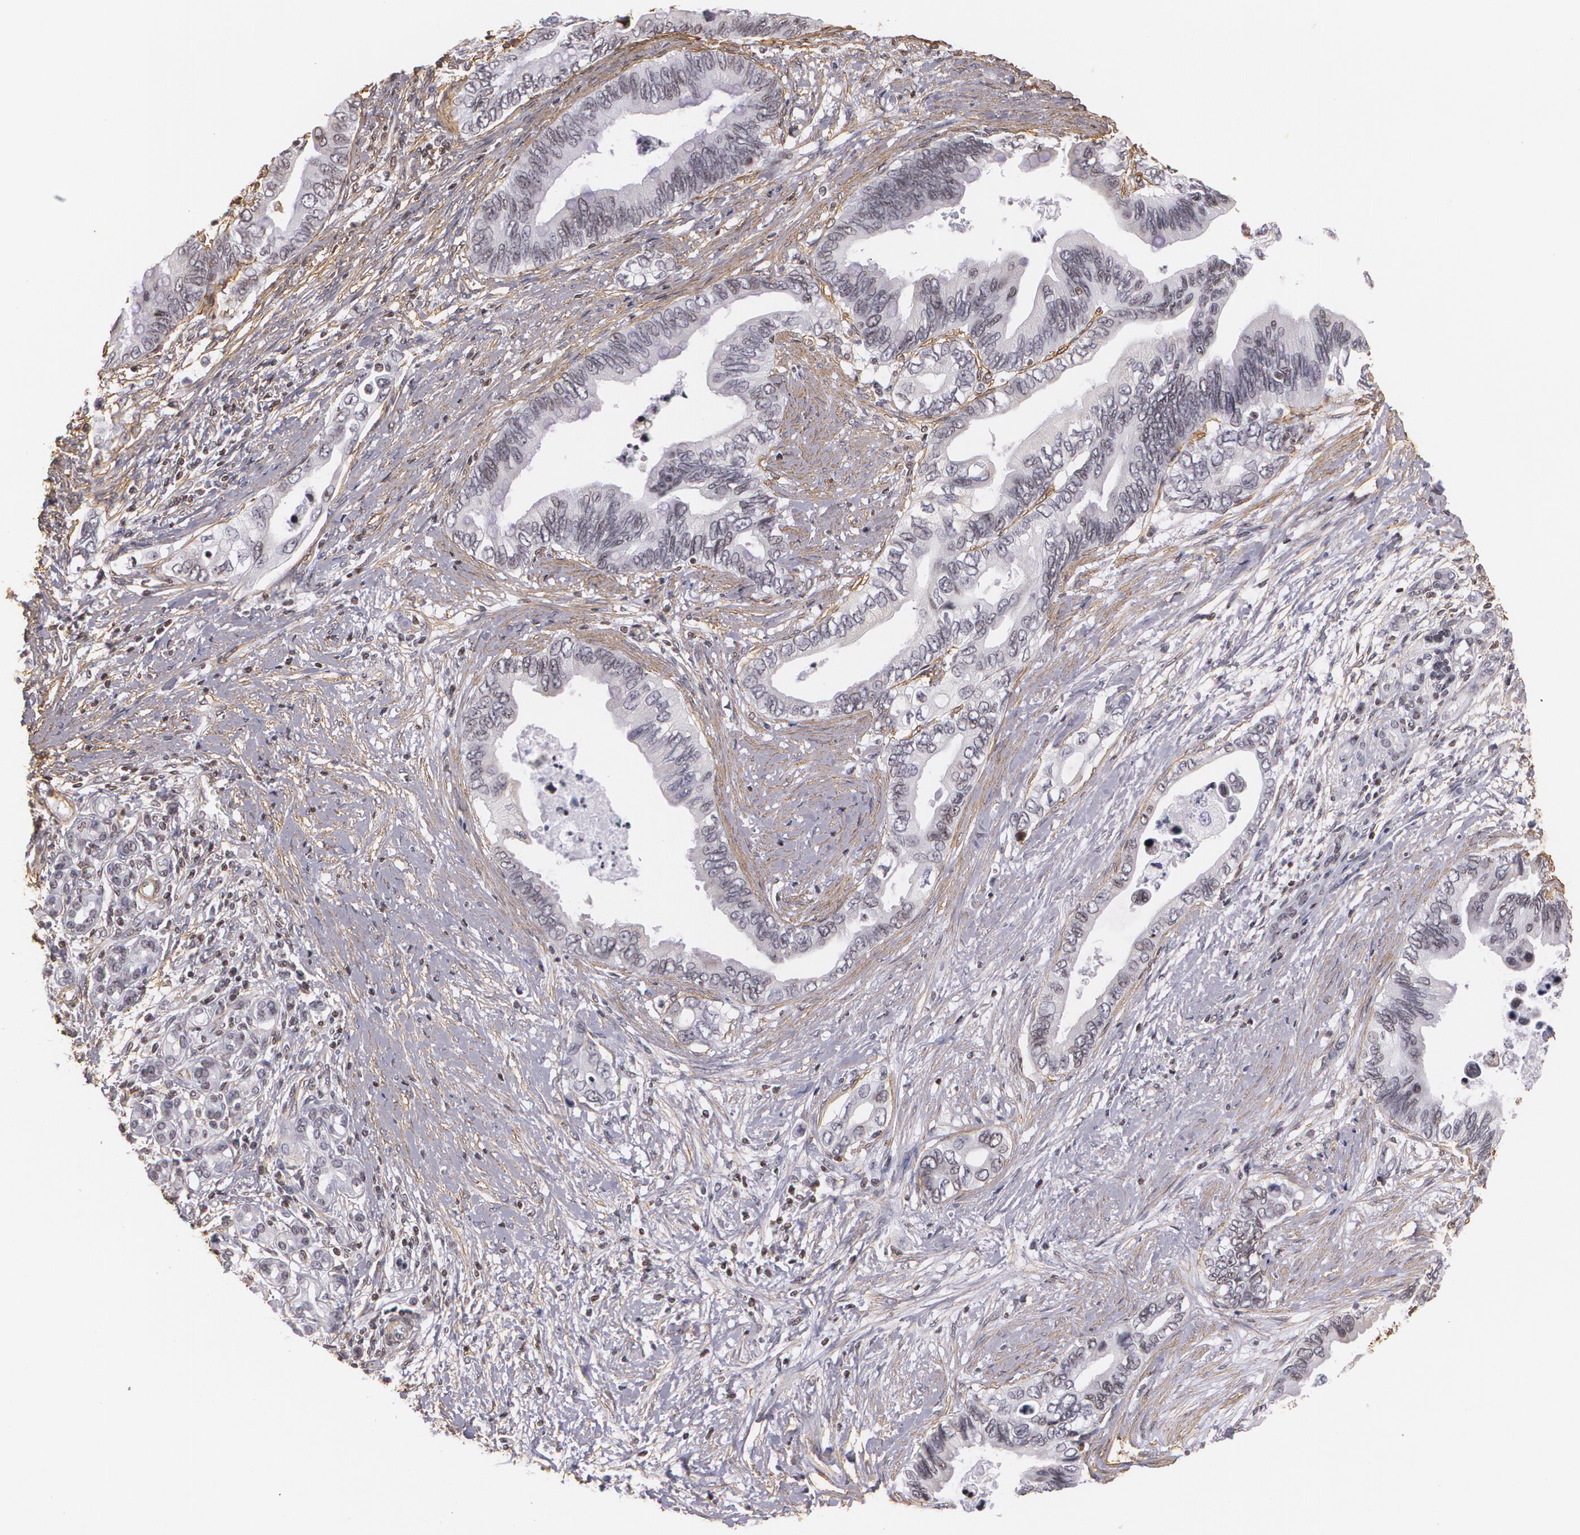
{"staining": {"intensity": "negative", "quantity": "none", "location": "none"}, "tissue": "pancreatic cancer", "cell_type": "Tumor cells", "image_type": "cancer", "snomed": [{"axis": "morphology", "description": "Adenocarcinoma, NOS"}, {"axis": "topography", "description": "Pancreas"}], "caption": "Image shows no protein expression in tumor cells of adenocarcinoma (pancreatic) tissue. (Immunohistochemistry (ihc), brightfield microscopy, high magnification).", "gene": "VAMP1", "patient": {"sex": "female", "age": 66}}